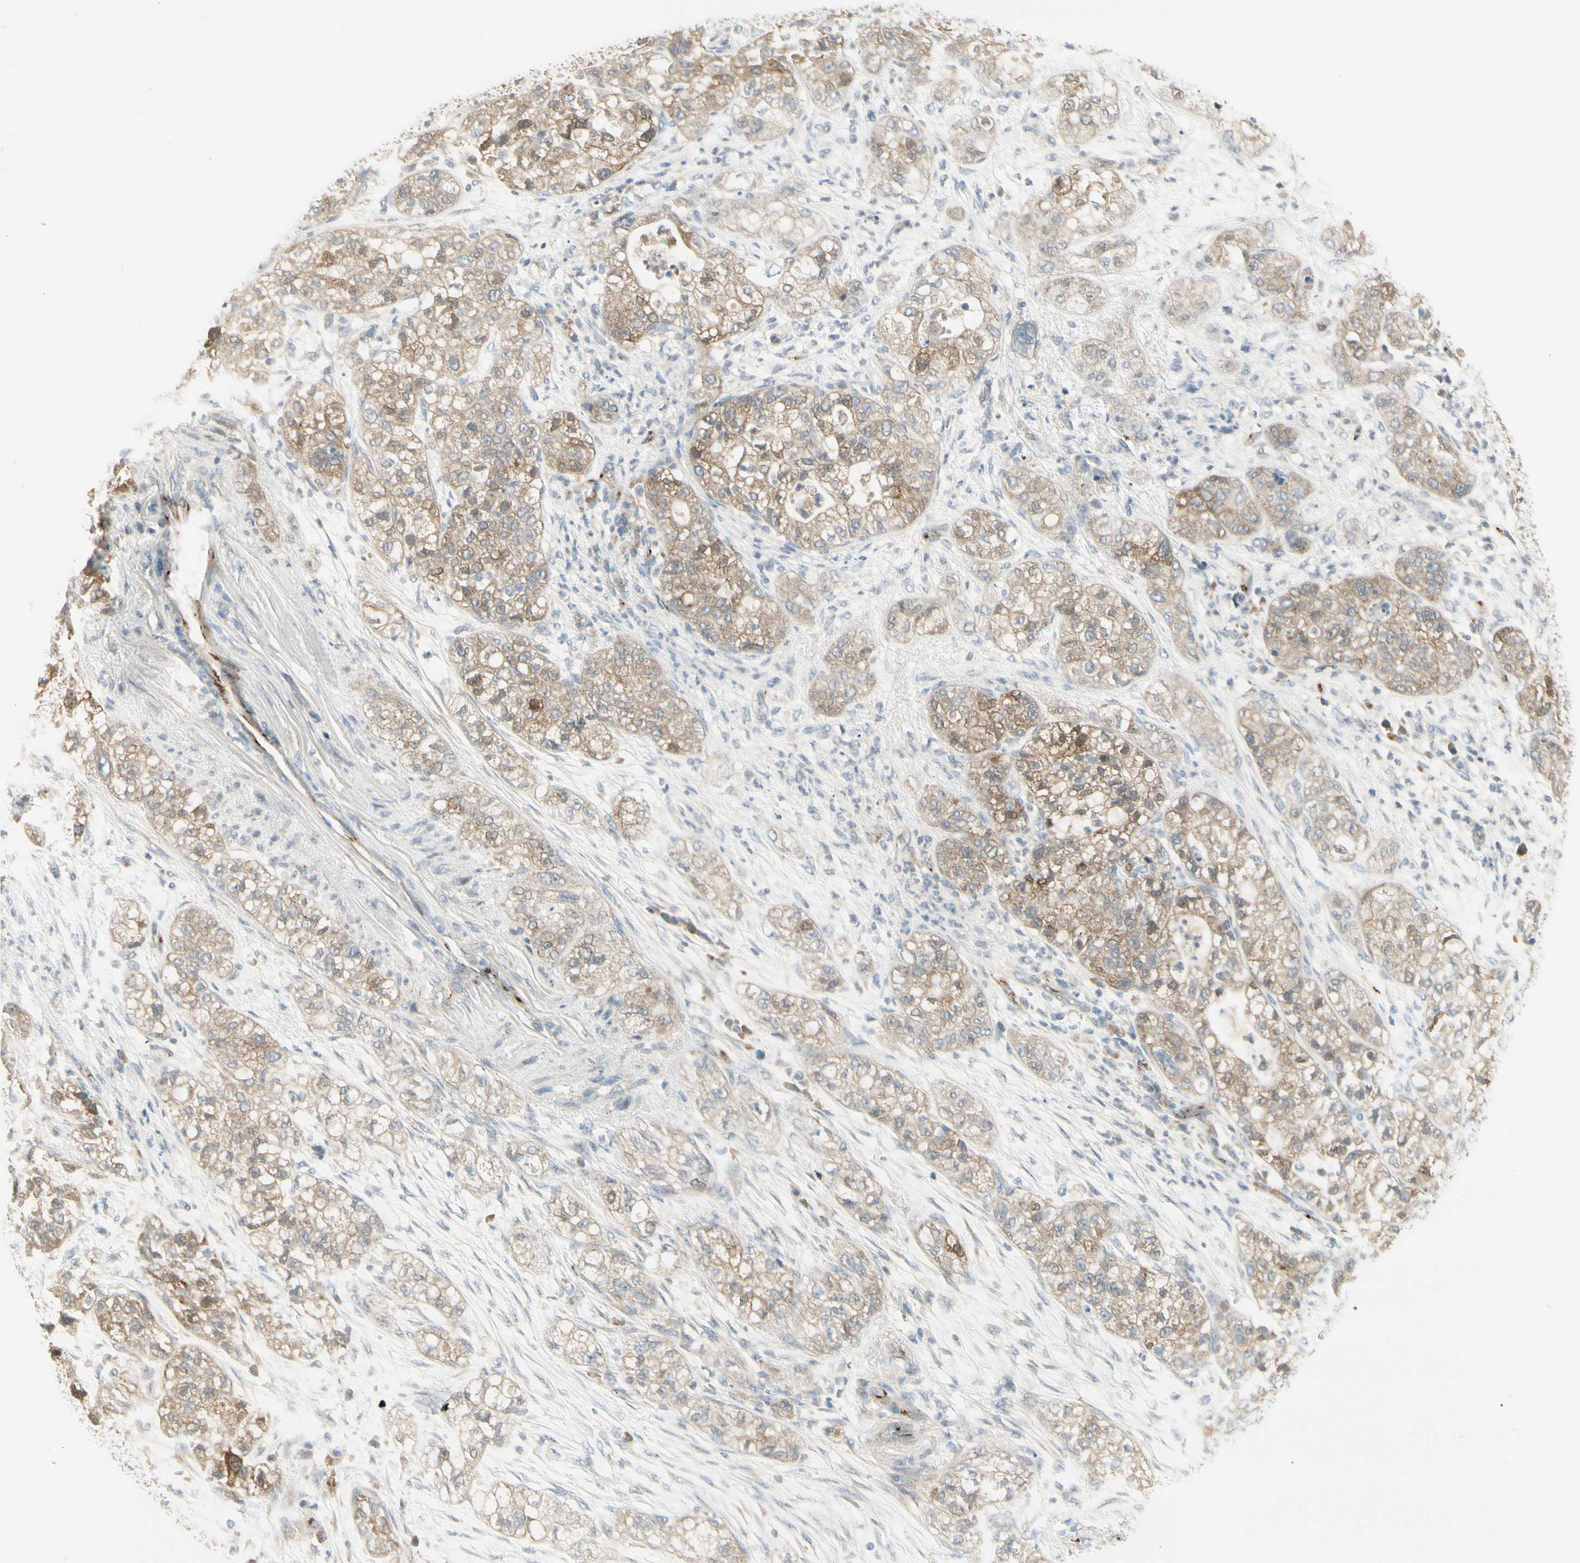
{"staining": {"intensity": "weak", "quantity": ">75%", "location": "cytoplasmic/membranous"}, "tissue": "pancreatic cancer", "cell_type": "Tumor cells", "image_type": "cancer", "snomed": [{"axis": "morphology", "description": "Adenocarcinoma, NOS"}, {"axis": "topography", "description": "Pancreas"}], "caption": "There is low levels of weak cytoplasmic/membranous expression in tumor cells of pancreatic cancer, as demonstrated by immunohistochemical staining (brown color).", "gene": "MANSC1", "patient": {"sex": "female", "age": 78}}